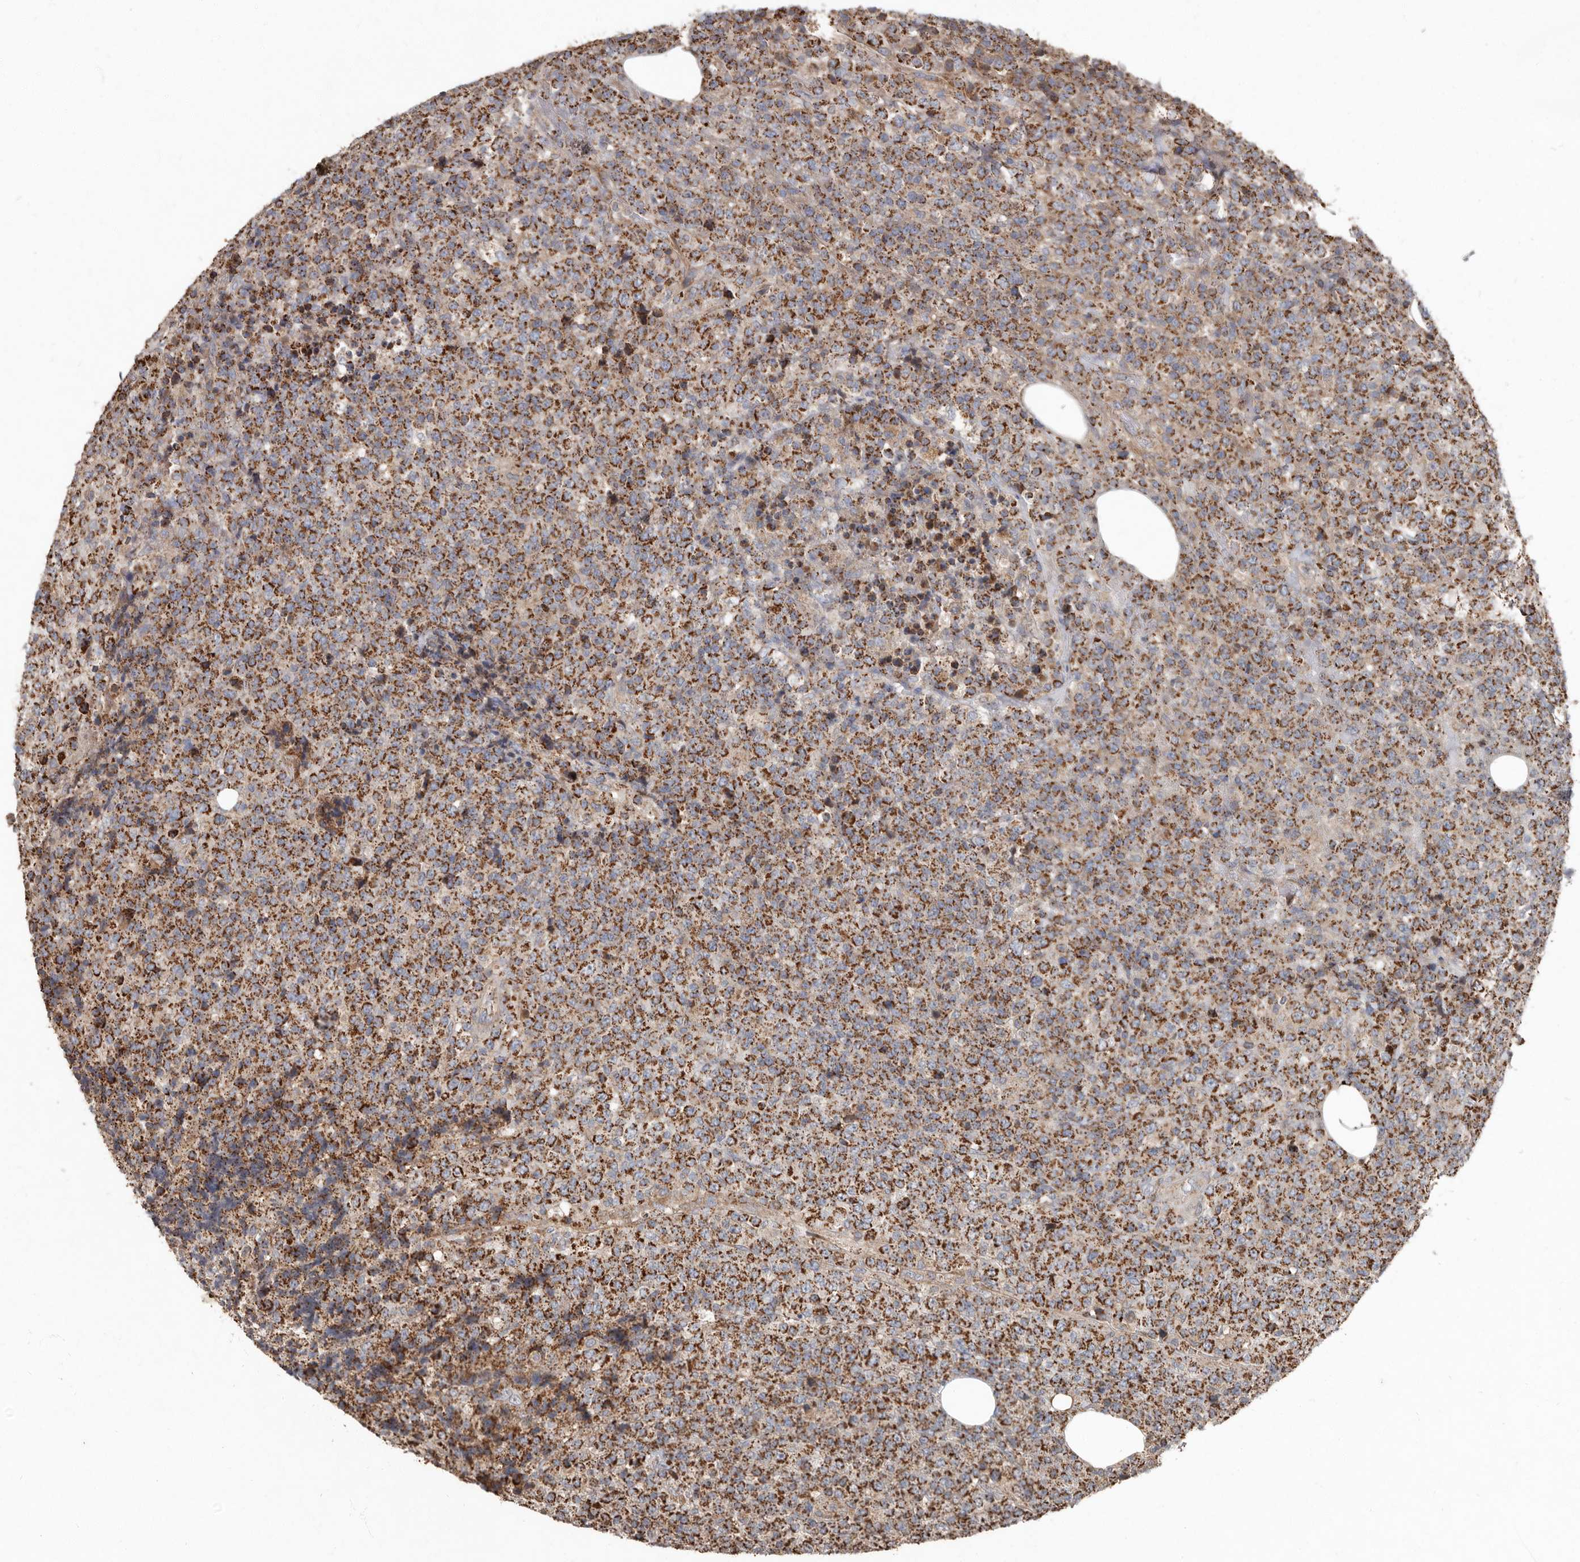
{"staining": {"intensity": "strong", "quantity": ">75%", "location": "cytoplasmic/membranous"}, "tissue": "lymphoma", "cell_type": "Tumor cells", "image_type": "cancer", "snomed": [{"axis": "morphology", "description": "Malignant lymphoma, non-Hodgkin's type, High grade"}, {"axis": "topography", "description": "Lymph node"}], "caption": "High-grade malignant lymphoma, non-Hodgkin's type stained with a brown dye shows strong cytoplasmic/membranous positive staining in about >75% of tumor cells.", "gene": "KIF26B", "patient": {"sex": "male", "age": 13}}